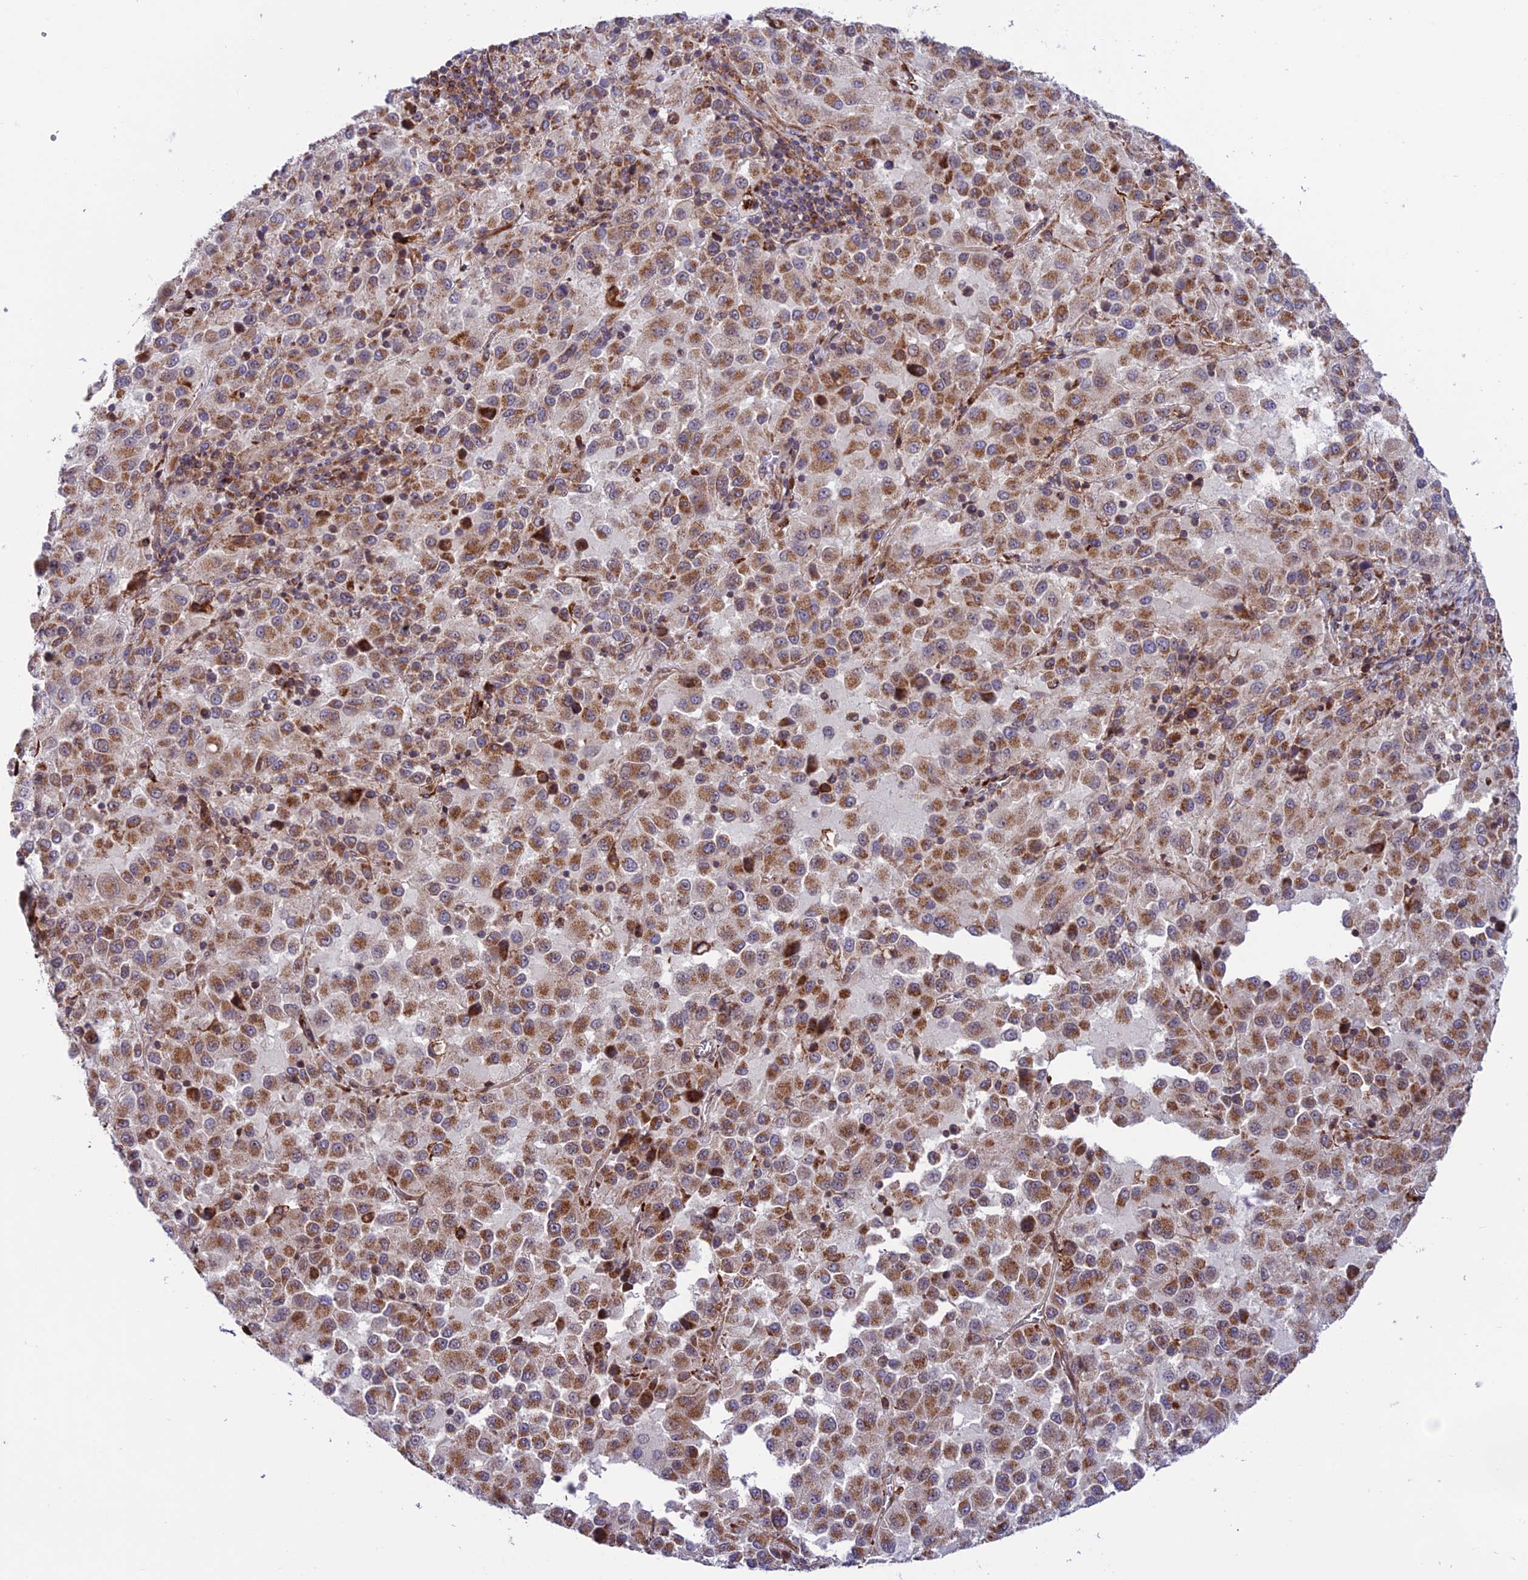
{"staining": {"intensity": "moderate", "quantity": ">75%", "location": "cytoplasmic/membranous"}, "tissue": "melanoma", "cell_type": "Tumor cells", "image_type": "cancer", "snomed": [{"axis": "morphology", "description": "Malignant melanoma, Metastatic site"}, {"axis": "topography", "description": "Lung"}], "caption": "Immunohistochemical staining of human malignant melanoma (metastatic site) displays medium levels of moderate cytoplasmic/membranous protein expression in about >75% of tumor cells.", "gene": "TNIP3", "patient": {"sex": "male", "age": 64}}